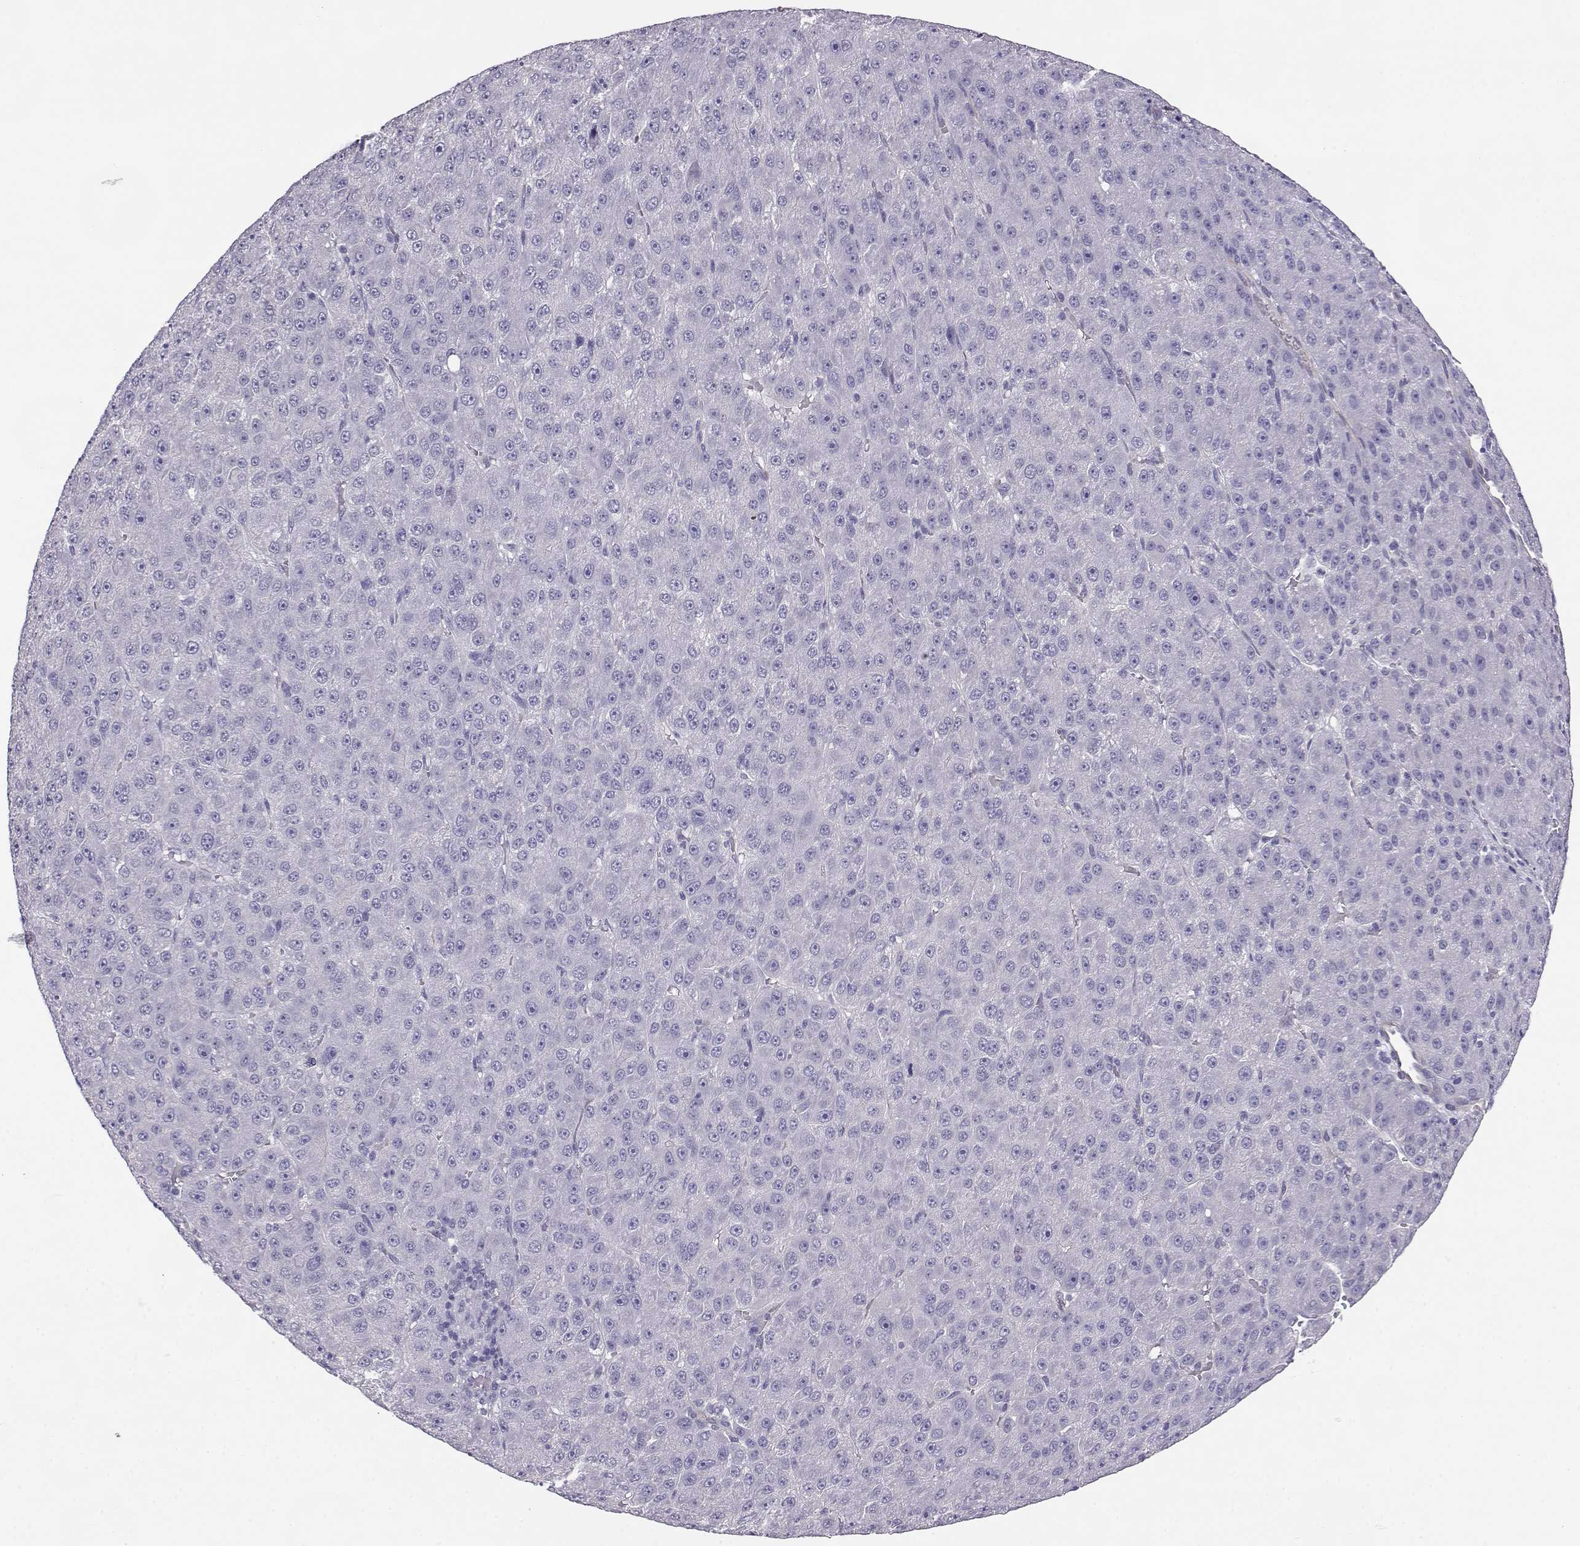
{"staining": {"intensity": "negative", "quantity": "none", "location": "none"}, "tissue": "liver cancer", "cell_type": "Tumor cells", "image_type": "cancer", "snomed": [{"axis": "morphology", "description": "Carcinoma, Hepatocellular, NOS"}, {"axis": "topography", "description": "Liver"}], "caption": "DAB (3,3'-diaminobenzidine) immunohistochemical staining of human hepatocellular carcinoma (liver) reveals no significant expression in tumor cells.", "gene": "ENDOU", "patient": {"sex": "male", "age": 67}}